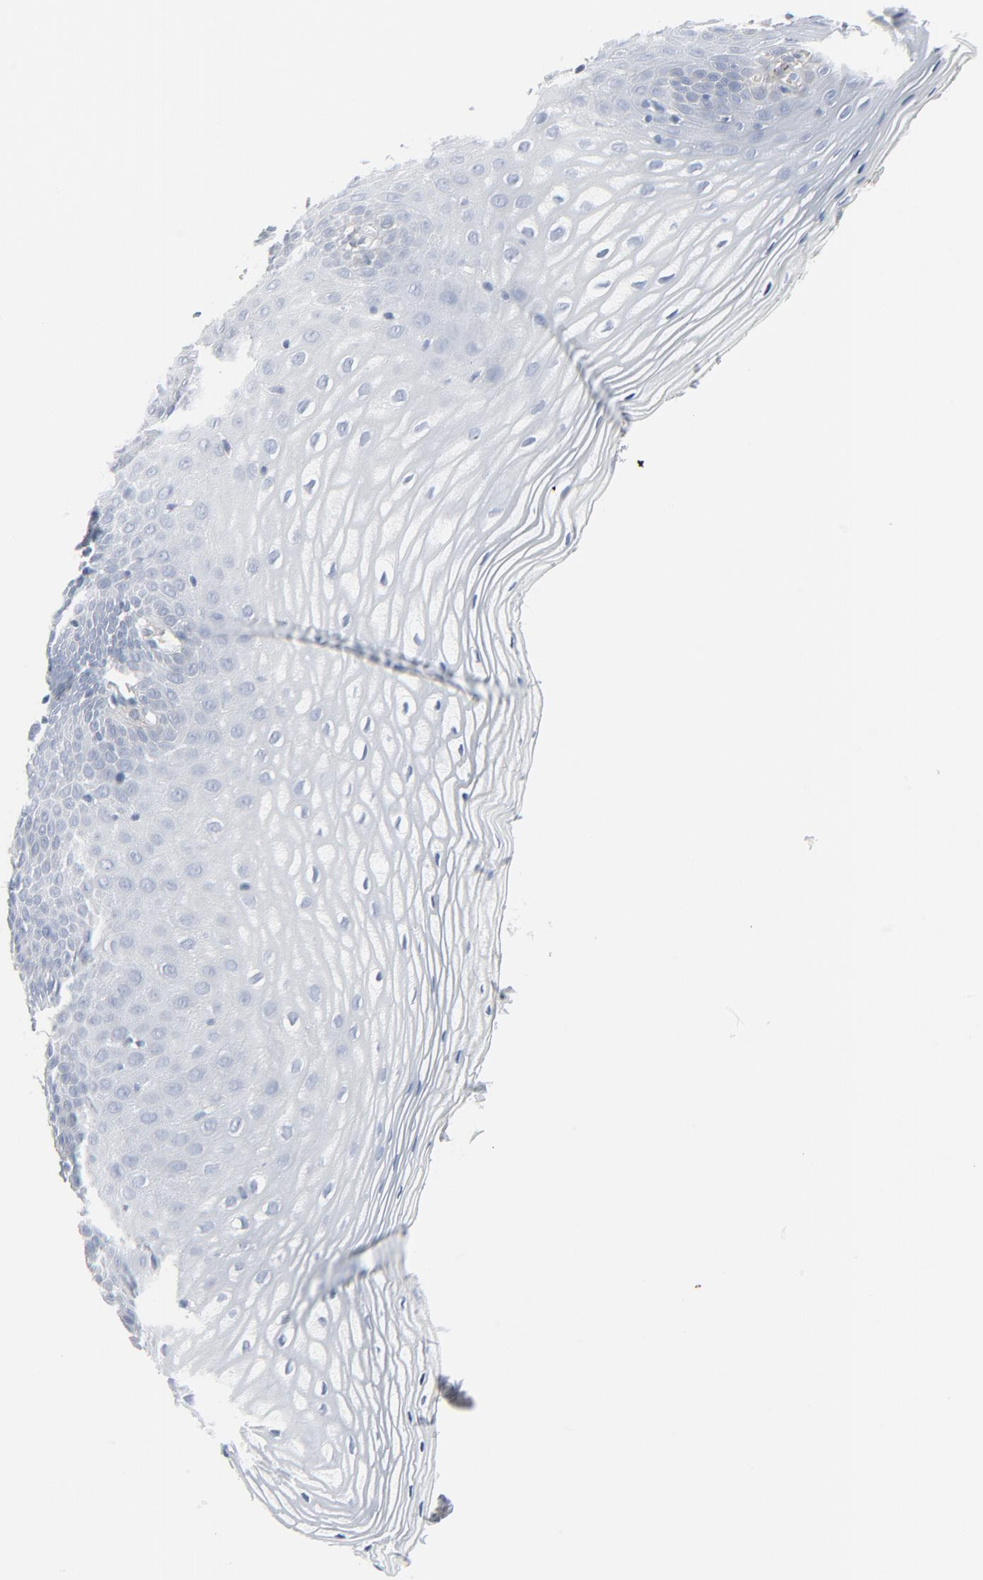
{"staining": {"intensity": "negative", "quantity": "none", "location": "none"}, "tissue": "vagina", "cell_type": "Squamous epithelial cells", "image_type": "normal", "snomed": [{"axis": "morphology", "description": "Normal tissue, NOS"}, {"axis": "topography", "description": "Vagina"}], "caption": "This is a micrograph of immunohistochemistry staining of unremarkable vagina, which shows no expression in squamous epithelial cells. (Brightfield microscopy of DAB (3,3'-diaminobenzidine) immunohistochemistry (IHC) at high magnification).", "gene": "BGN", "patient": {"sex": "female", "age": 55}}